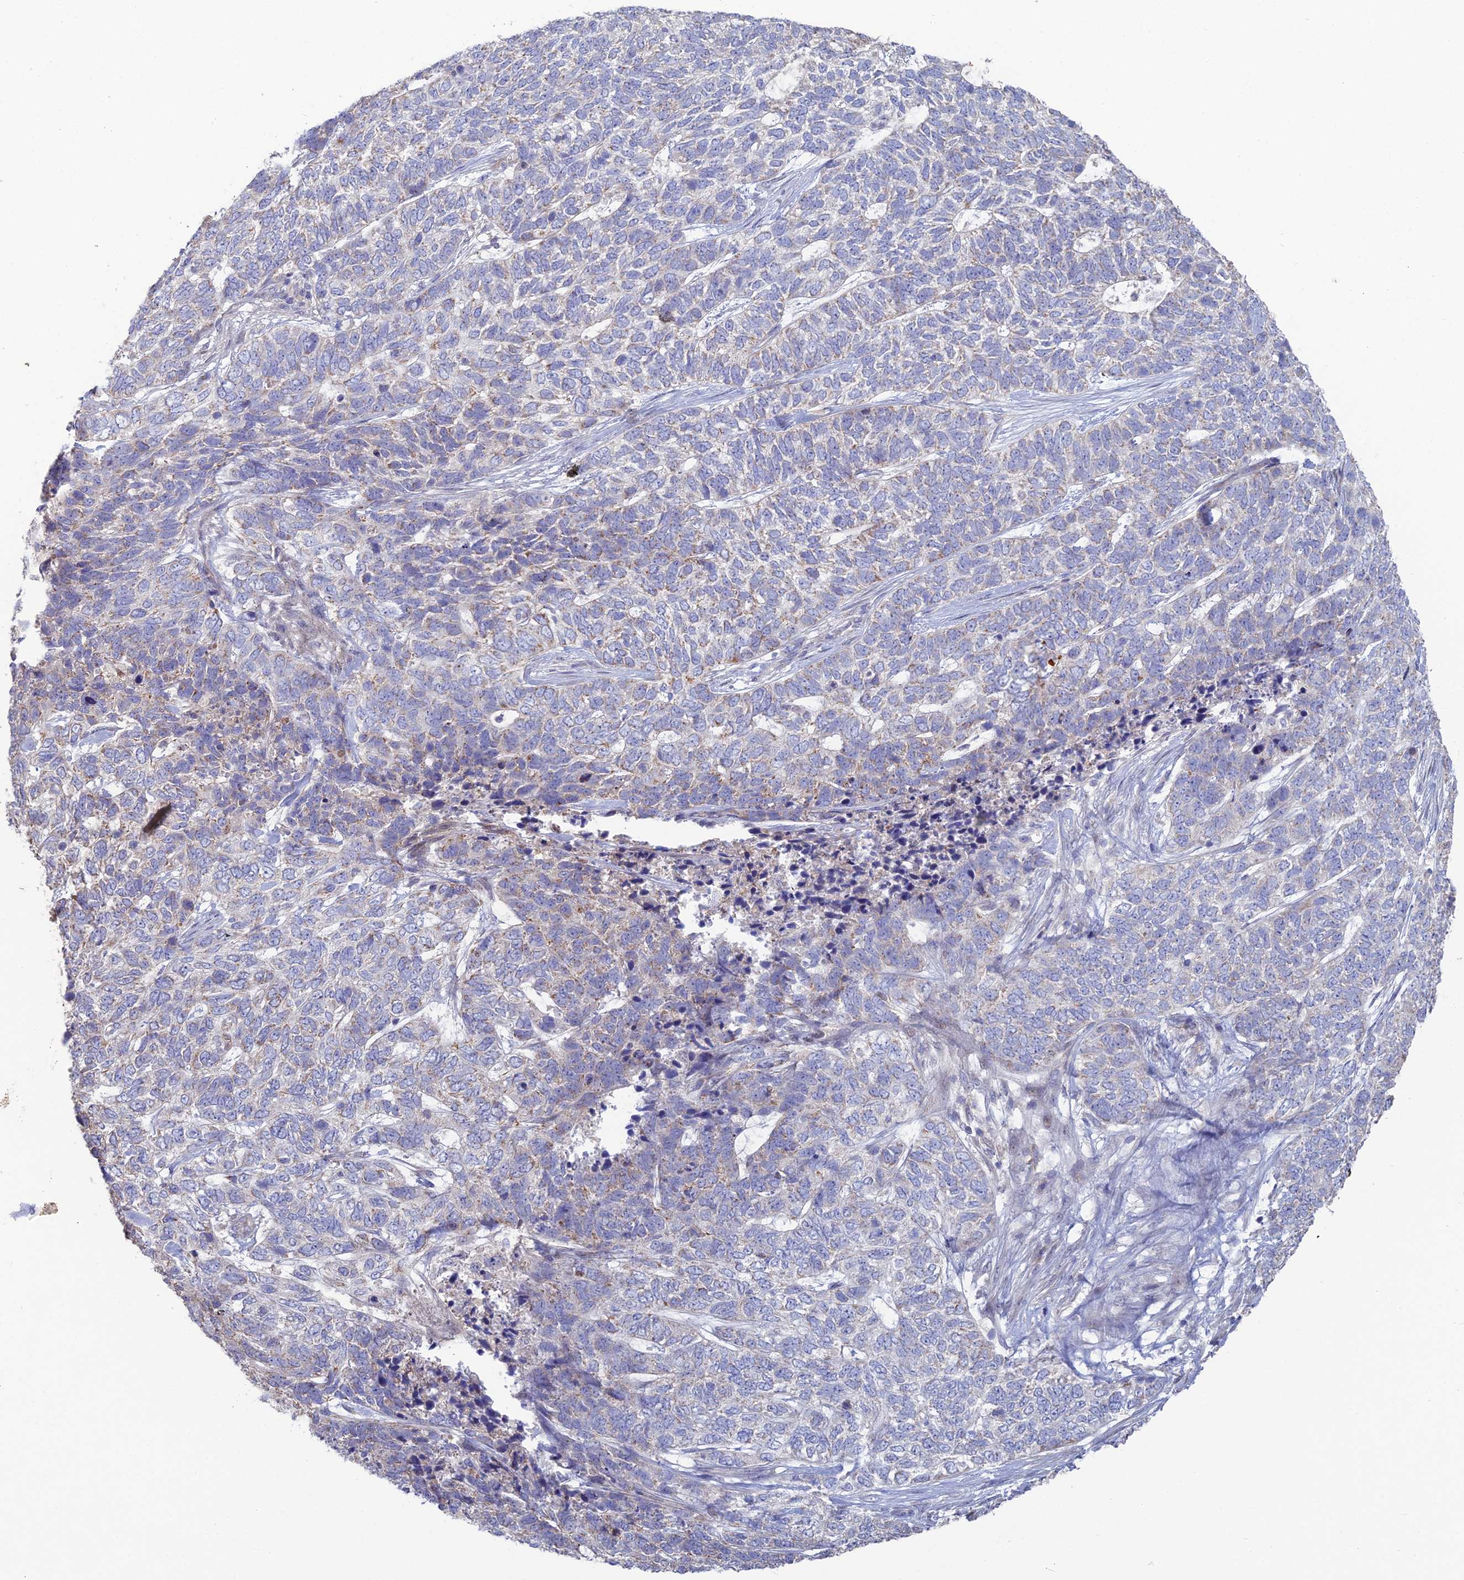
{"staining": {"intensity": "weak", "quantity": "<25%", "location": "cytoplasmic/membranous"}, "tissue": "skin cancer", "cell_type": "Tumor cells", "image_type": "cancer", "snomed": [{"axis": "morphology", "description": "Basal cell carcinoma"}, {"axis": "topography", "description": "Skin"}], "caption": "Immunohistochemical staining of human basal cell carcinoma (skin) demonstrates no significant expression in tumor cells.", "gene": "ARL16", "patient": {"sex": "female", "age": 65}}